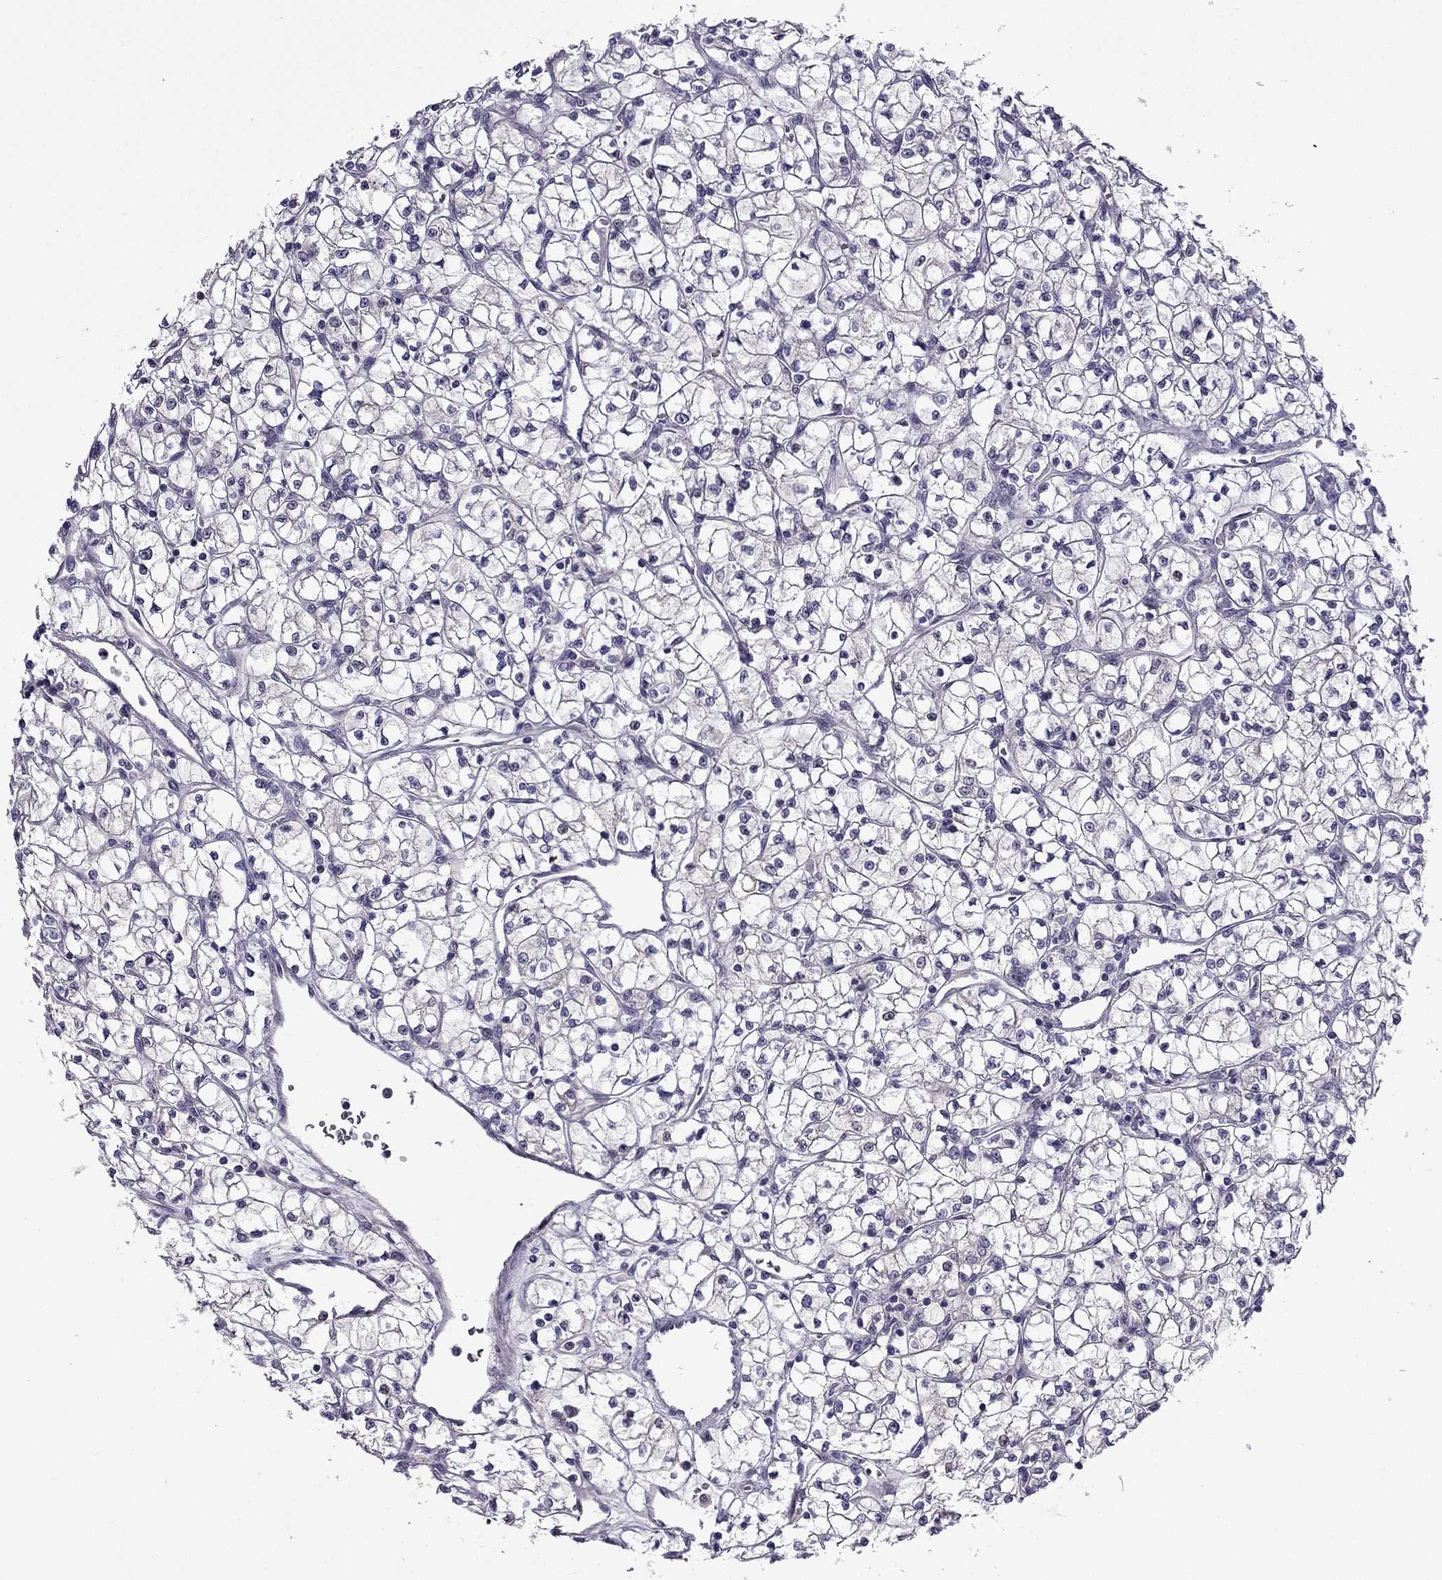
{"staining": {"intensity": "negative", "quantity": "none", "location": "none"}, "tissue": "renal cancer", "cell_type": "Tumor cells", "image_type": "cancer", "snomed": [{"axis": "morphology", "description": "Adenocarcinoma, NOS"}, {"axis": "topography", "description": "Kidney"}], "caption": "The IHC photomicrograph has no significant positivity in tumor cells of adenocarcinoma (renal) tissue. (DAB IHC with hematoxylin counter stain).", "gene": "CDK5", "patient": {"sex": "female", "age": 64}}